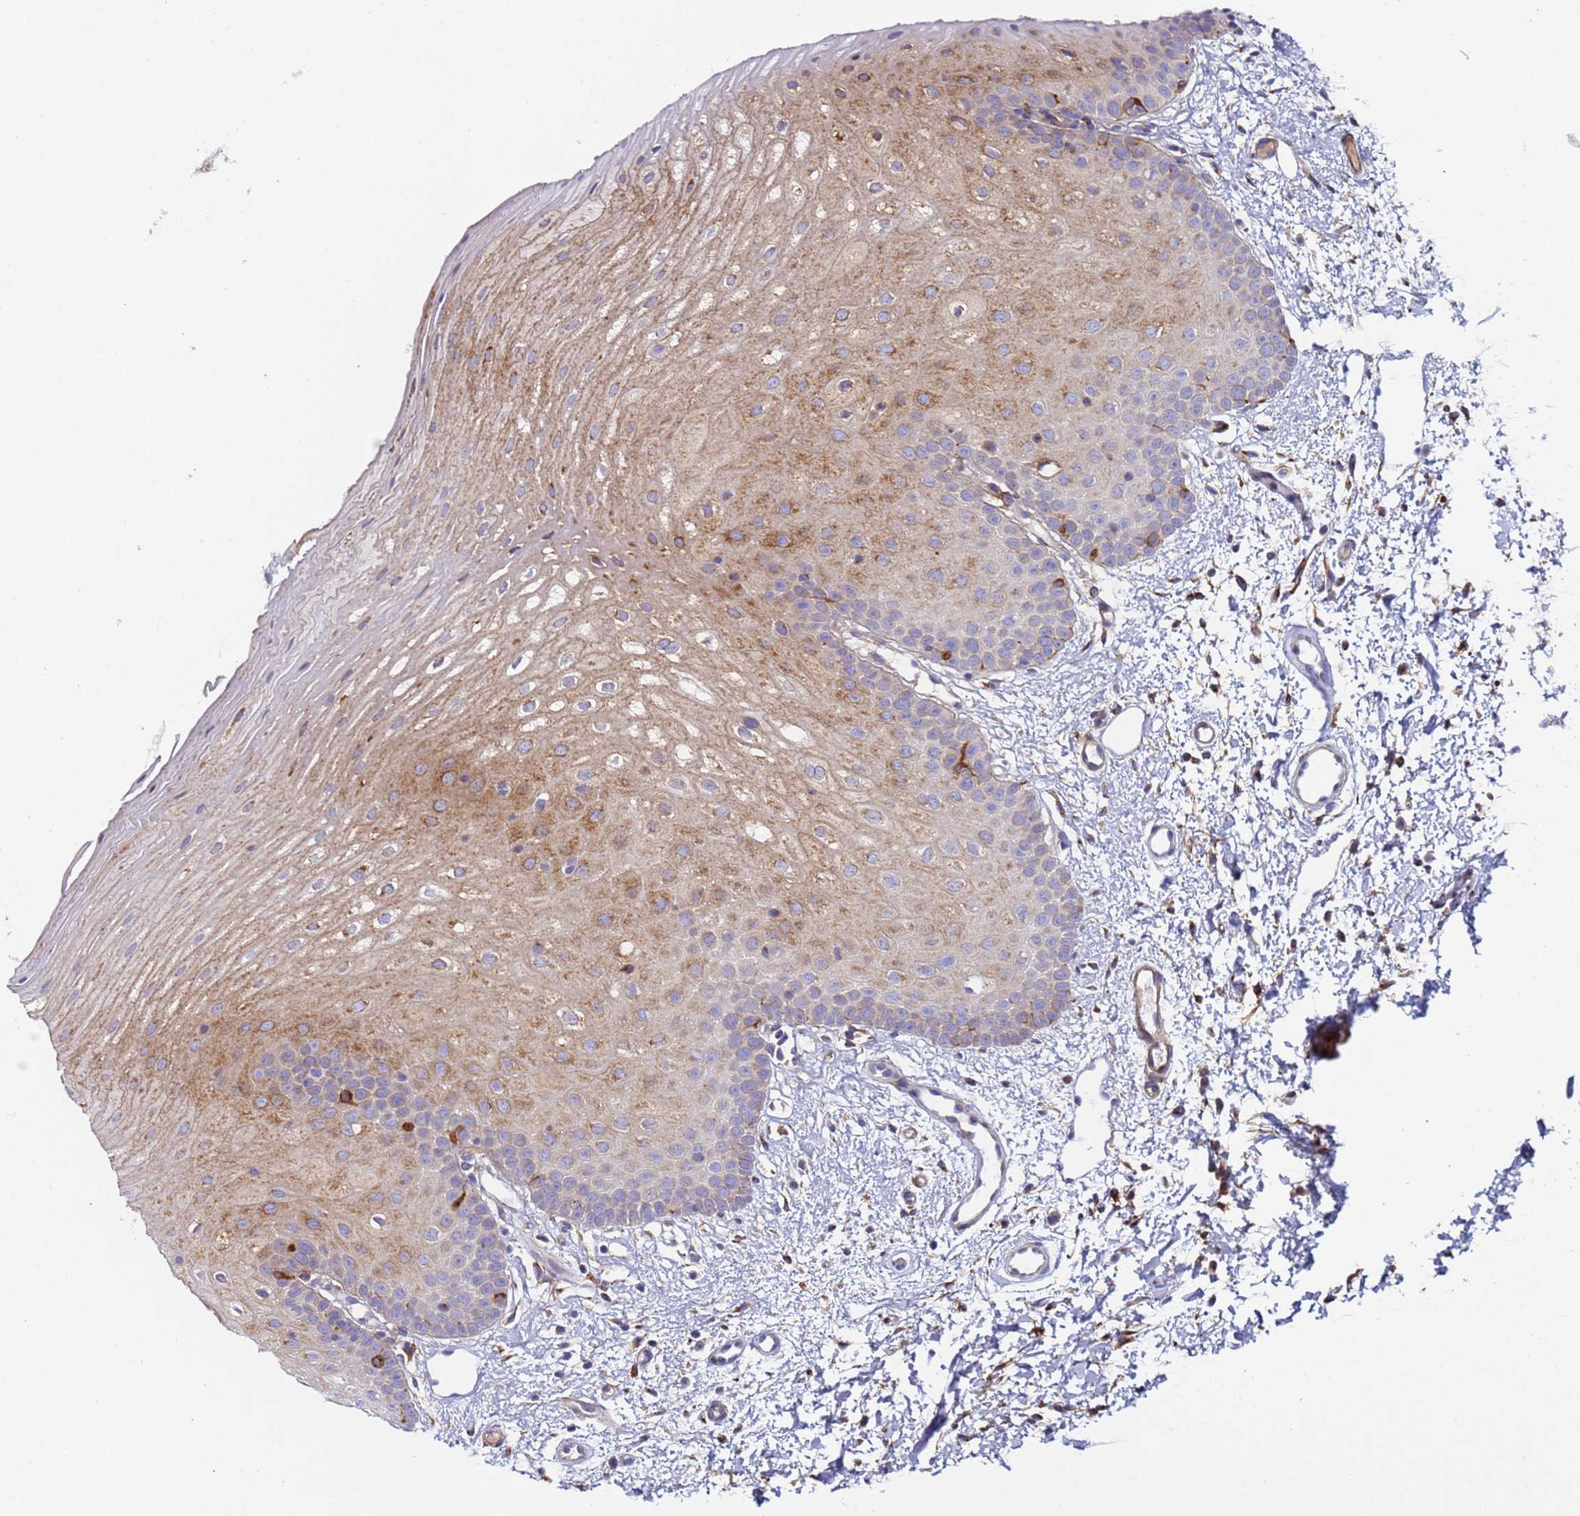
{"staining": {"intensity": "moderate", "quantity": "<25%", "location": "cytoplasmic/membranous"}, "tissue": "oral mucosa", "cell_type": "Squamous epithelial cells", "image_type": "normal", "snomed": [{"axis": "morphology", "description": "Normal tissue, NOS"}, {"axis": "topography", "description": "Oral tissue"}], "caption": "IHC of normal human oral mucosa shows low levels of moderate cytoplasmic/membranous positivity in approximately <25% of squamous epithelial cells. (IHC, brightfield microscopy, high magnification).", "gene": "PAQR7", "patient": {"sex": "female", "age": 67}}